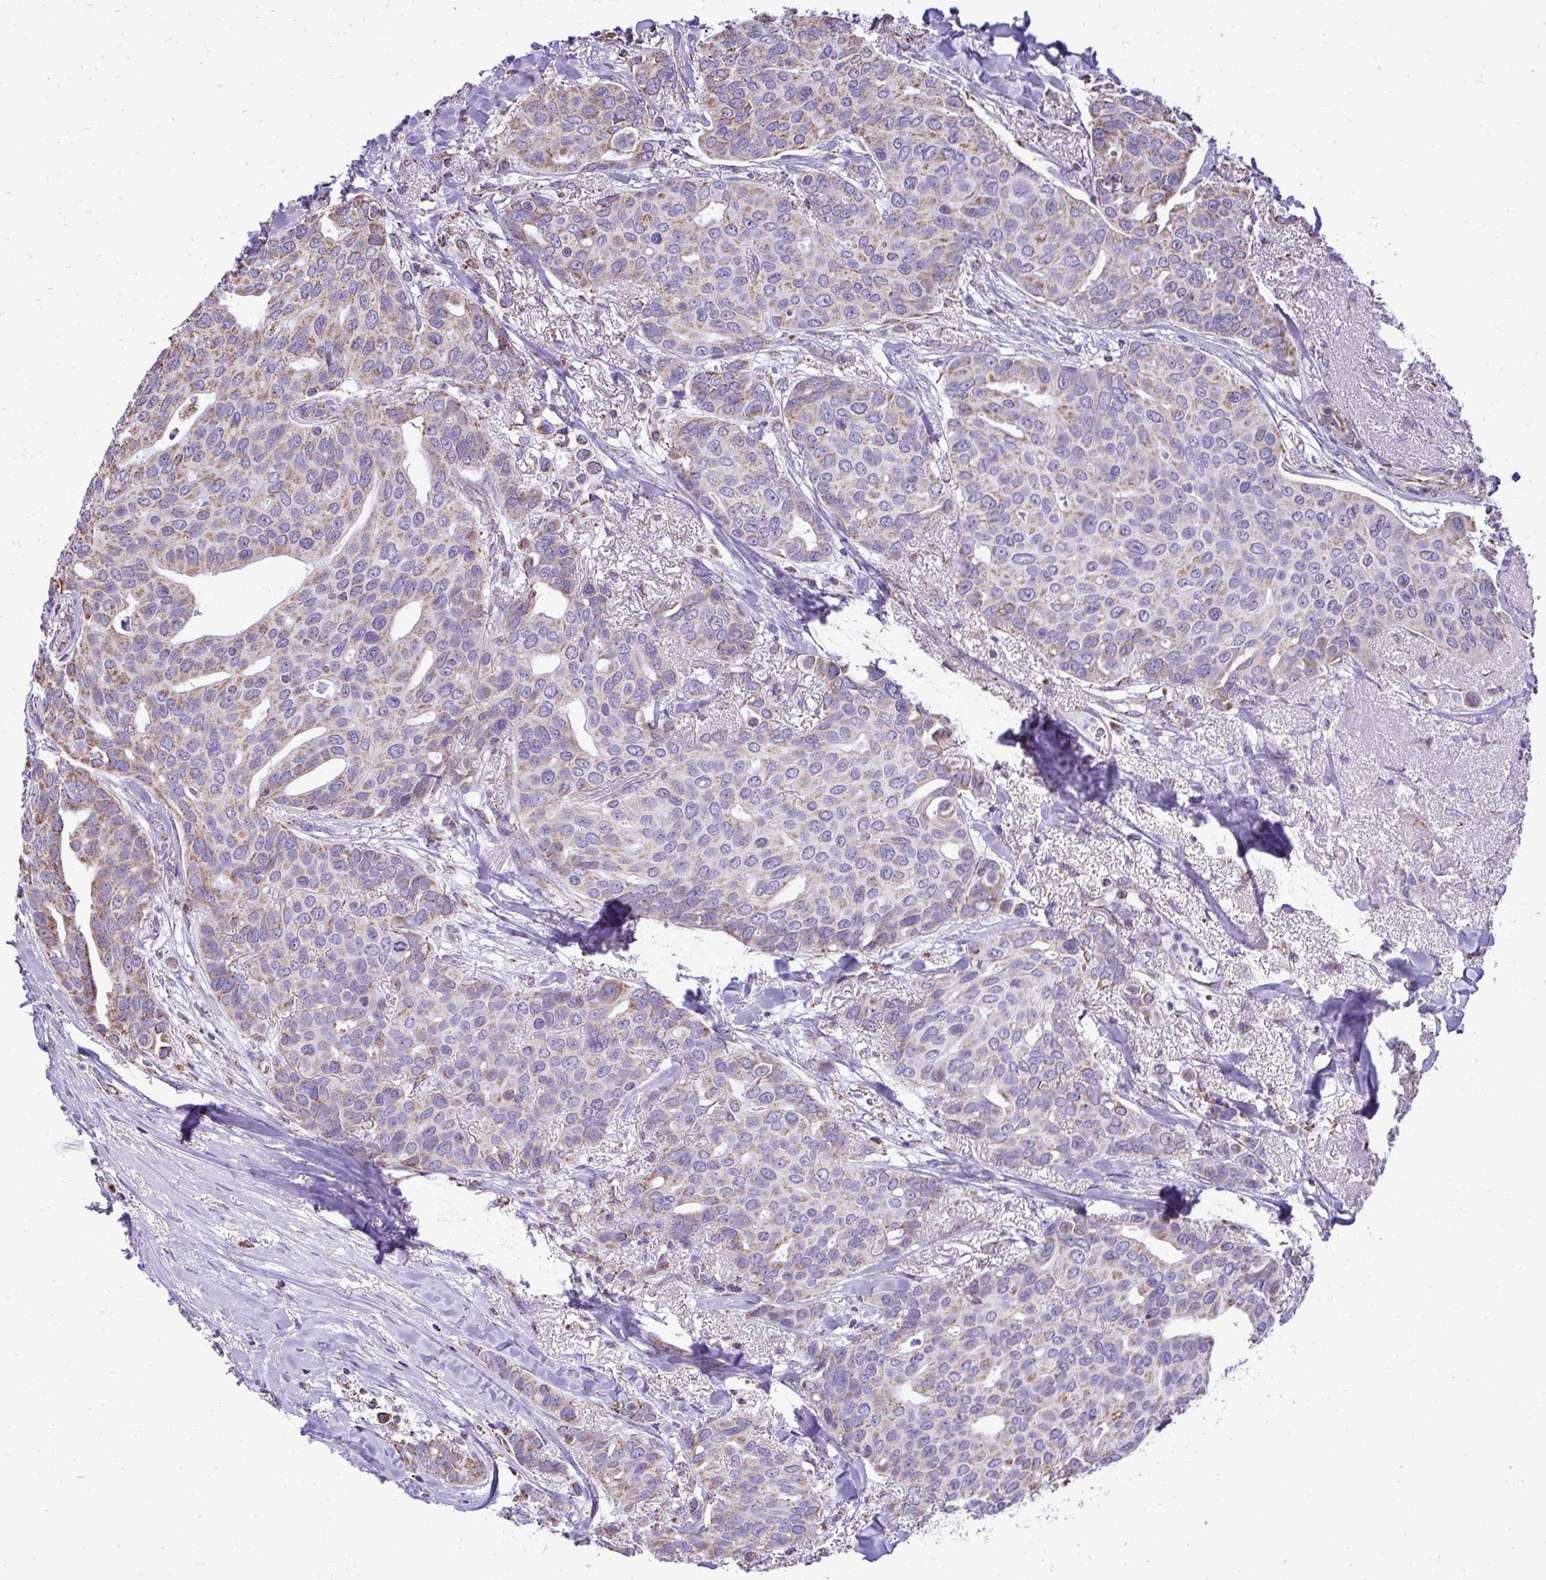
{"staining": {"intensity": "weak", "quantity": "25%-75%", "location": "cytoplasmic/membranous"}, "tissue": "breast cancer", "cell_type": "Tumor cells", "image_type": "cancer", "snomed": [{"axis": "morphology", "description": "Duct carcinoma"}, {"axis": "topography", "description": "Breast"}], "caption": "Infiltrating ductal carcinoma (breast) stained for a protein shows weak cytoplasmic/membranous positivity in tumor cells.", "gene": "MPZL2", "patient": {"sex": "female", "age": 54}}